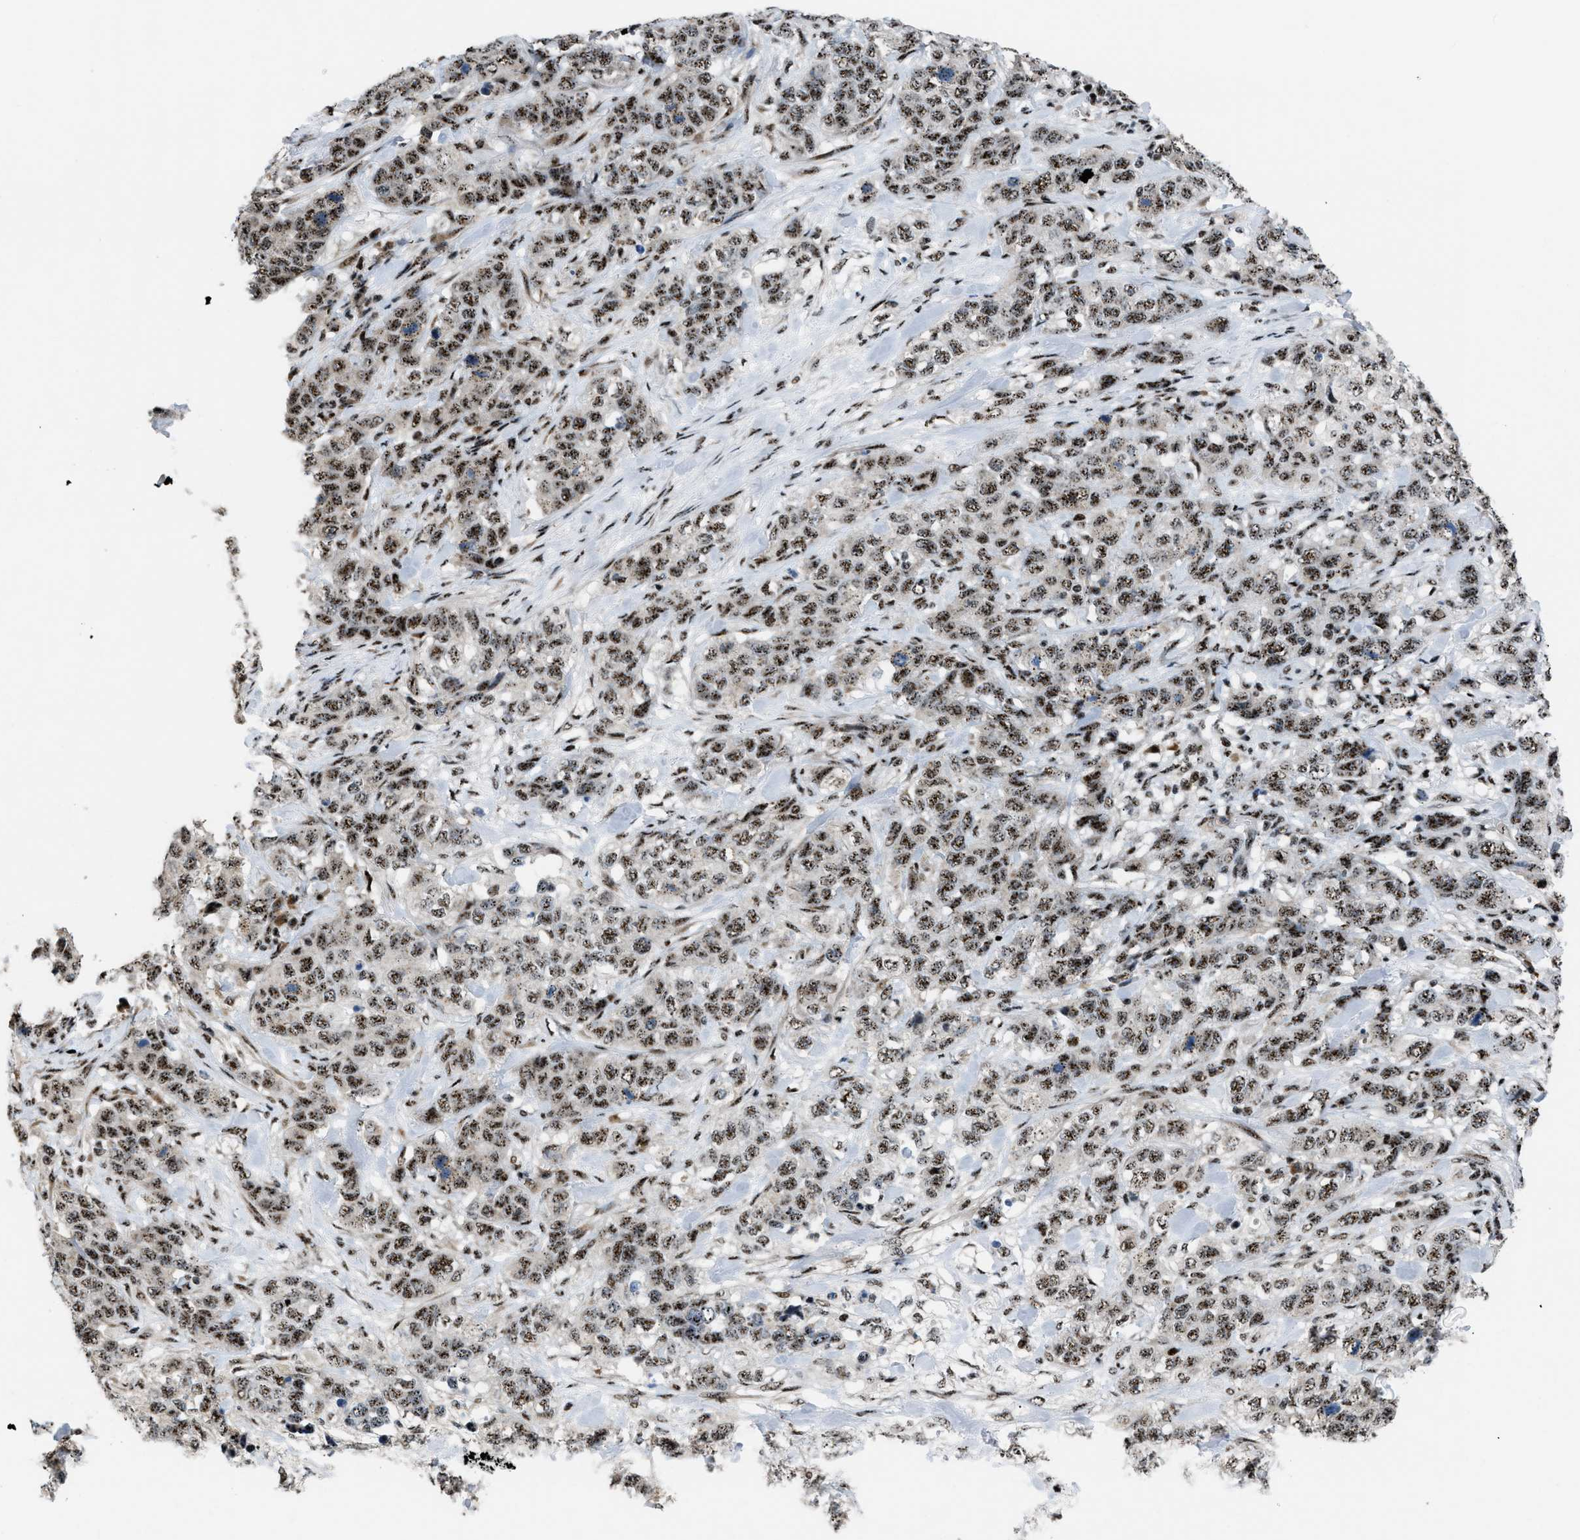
{"staining": {"intensity": "strong", "quantity": ">75%", "location": "nuclear"}, "tissue": "stomach cancer", "cell_type": "Tumor cells", "image_type": "cancer", "snomed": [{"axis": "morphology", "description": "Adenocarcinoma, NOS"}, {"axis": "topography", "description": "Stomach"}], "caption": "Immunohistochemical staining of human stomach cancer reveals strong nuclear protein positivity in about >75% of tumor cells.", "gene": "CDR2", "patient": {"sex": "male", "age": 48}}